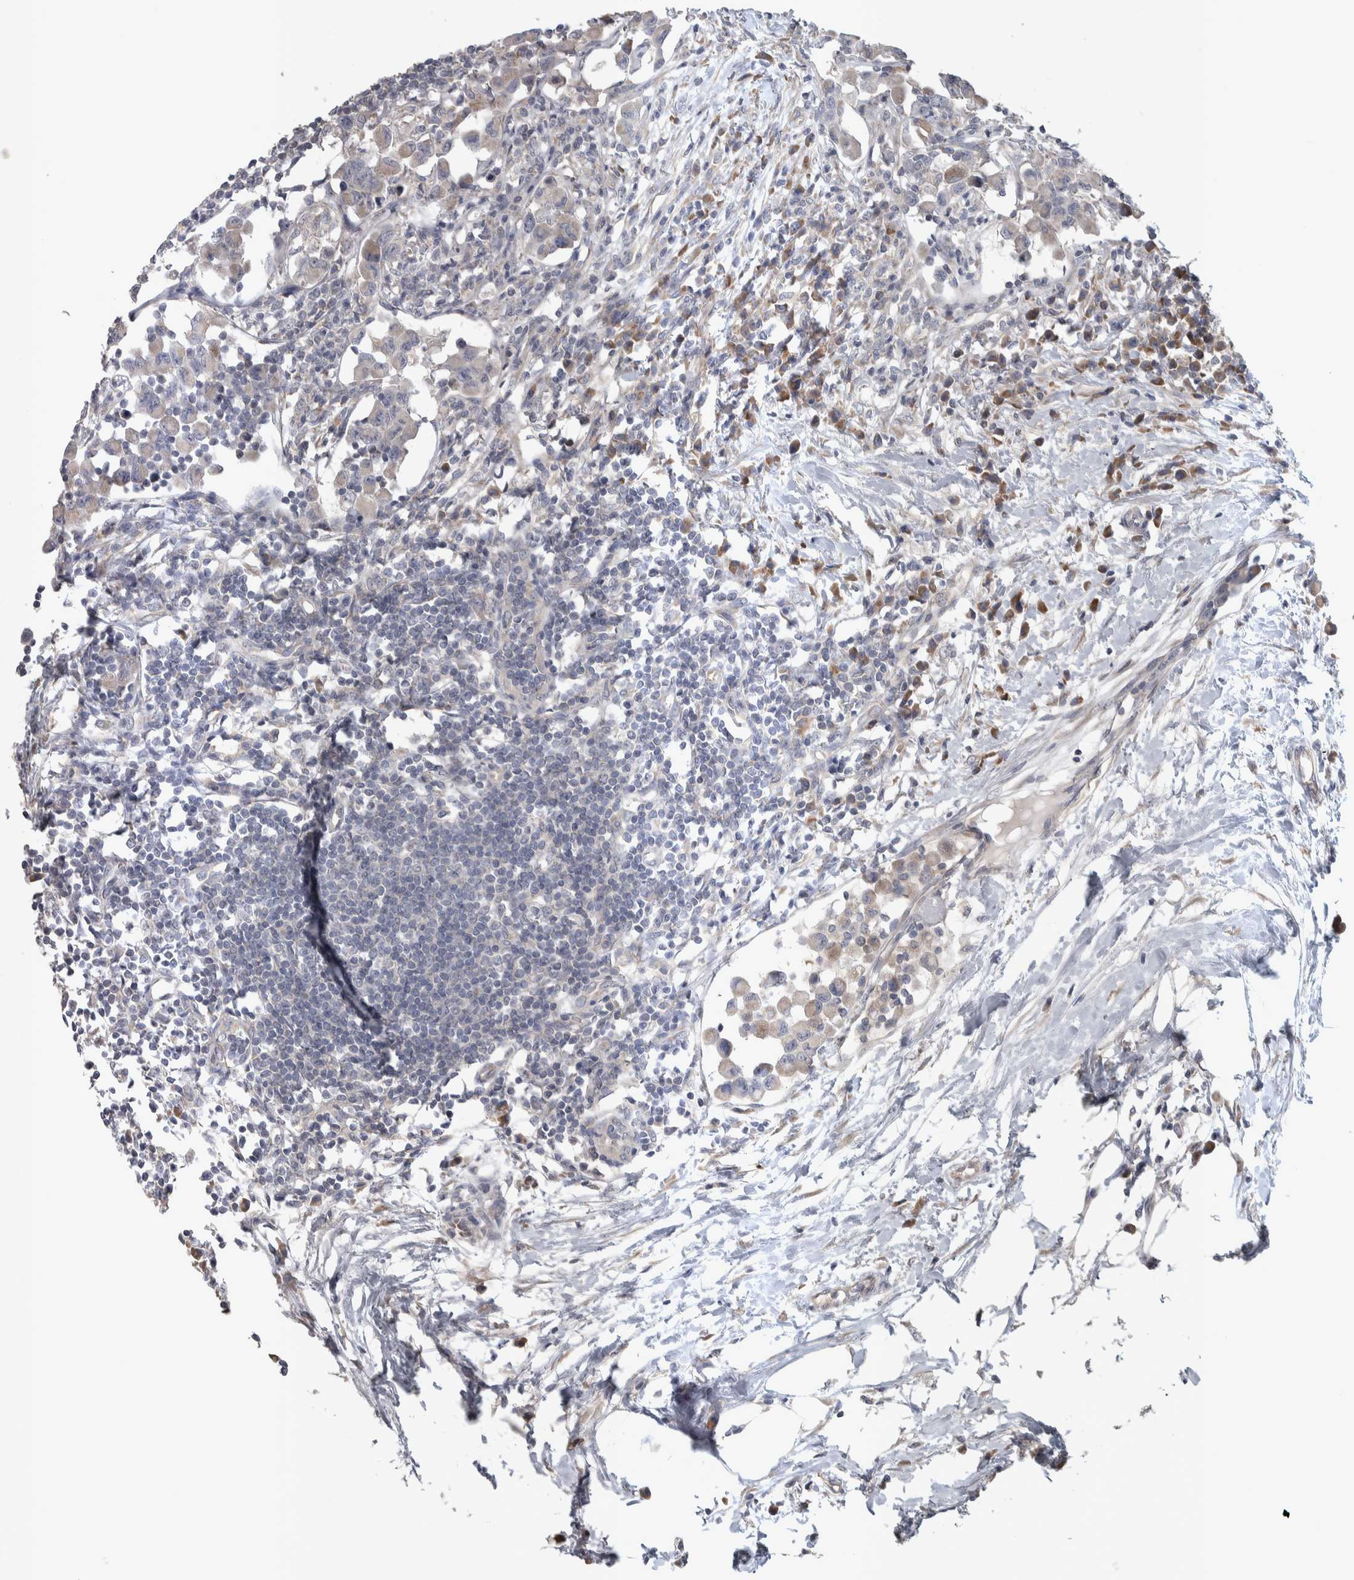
{"staining": {"intensity": "negative", "quantity": "none", "location": "none"}, "tissue": "lymph node", "cell_type": "Germinal center cells", "image_type": "normal", "snomed": [{"axis": "morphology", "description": "Normal tissue, NOS"}, {"axis": "morphology", "description": "Malignant melanoma, Metastatic site"}, {"axis": "topography", "description": "Lymph node"}], "caption": "DAB (3,3'-diaminobenzidine) immunohistochemical staining of benign human lymph node reveals no significant positivity in germinal center cells.", "gene": "SRP68", "patient": {"sex": "male", "age": 41}}